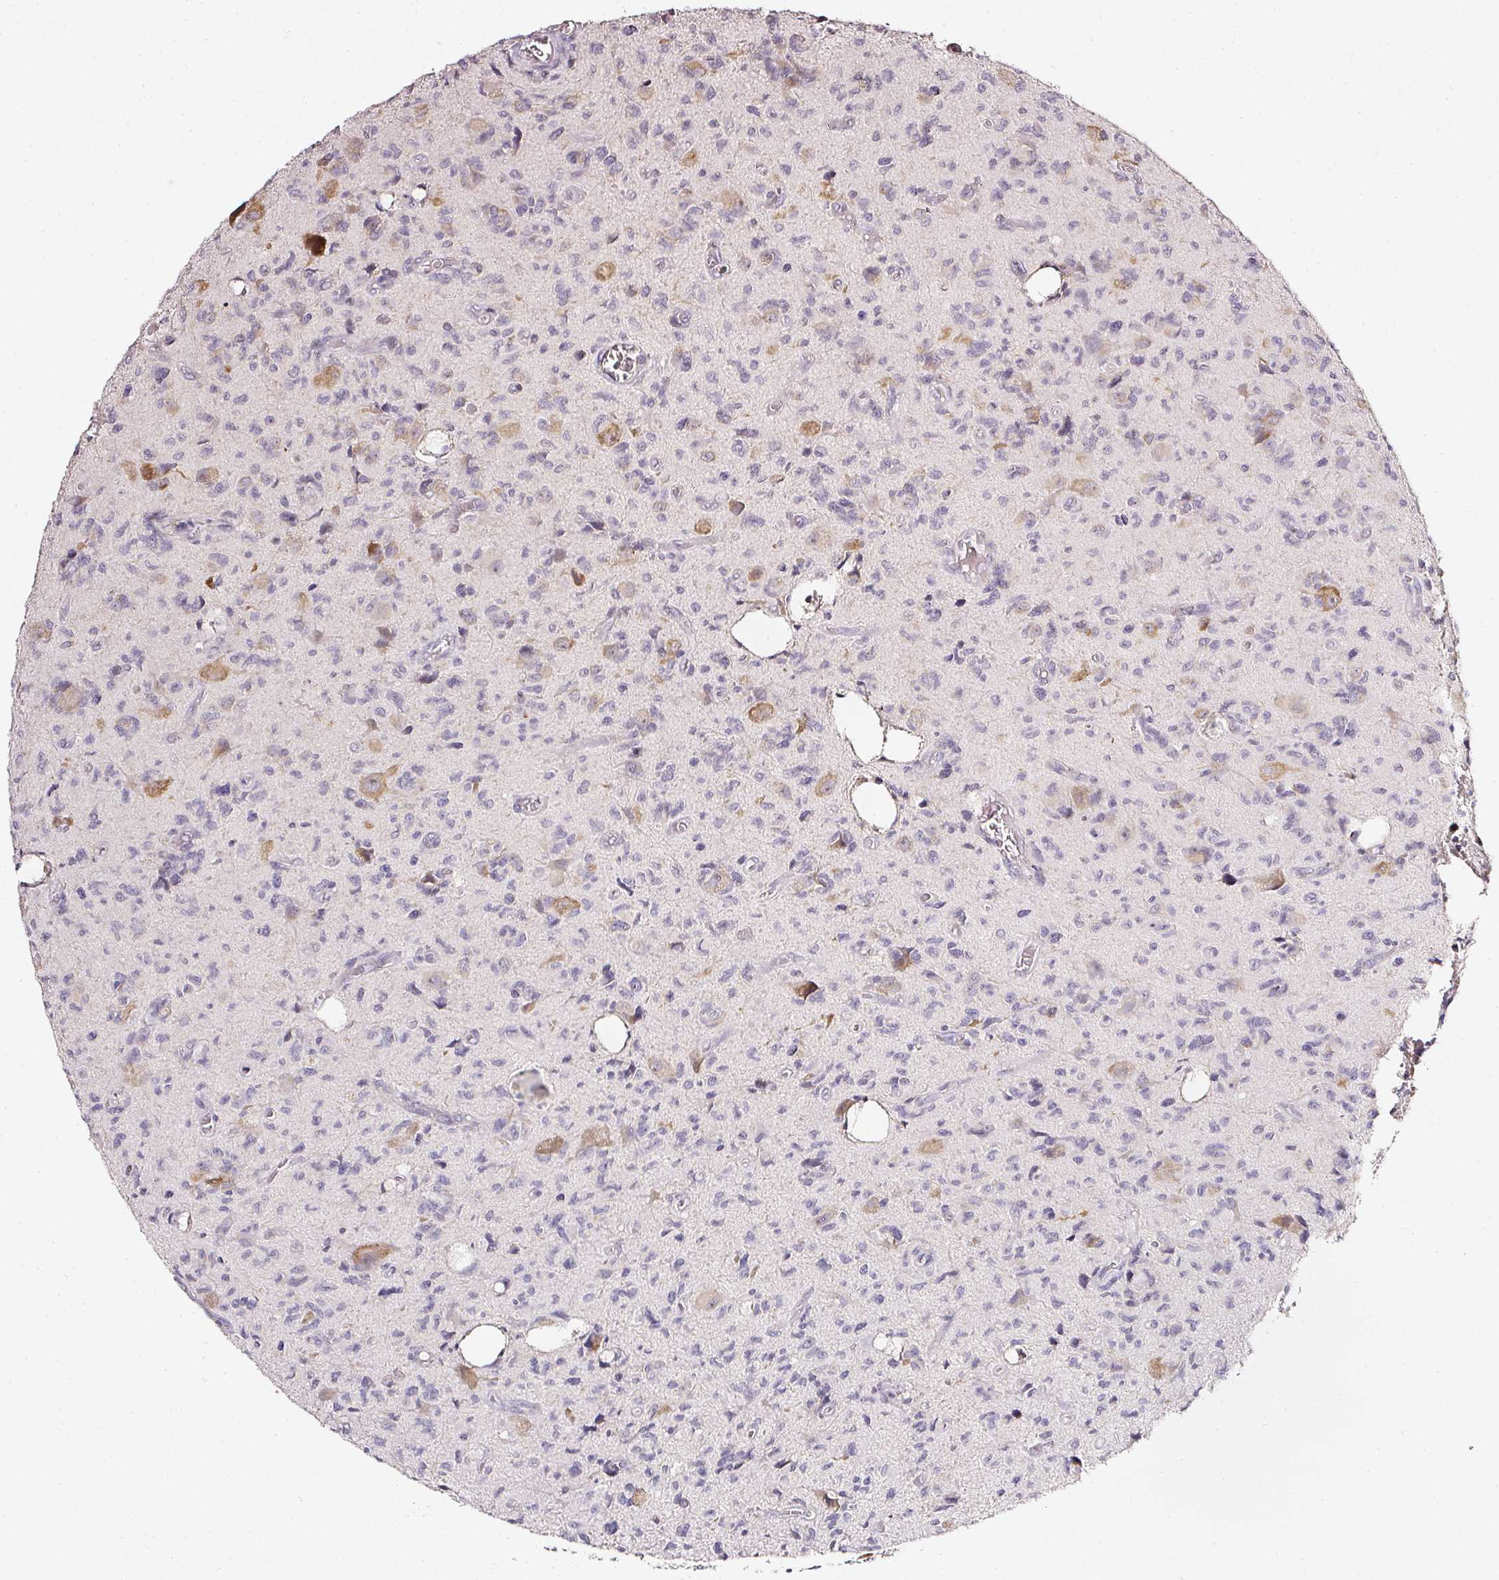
{"staining": {"intensity": "weak", "quantity": "<25%", "location": "cytoplasmic/membranous"}, "tissue": "glioma", "cell_type": "Tumor cells", "image_type": "cancer", "snomed": [{"axis": "morphology", "description": "Glioma, malignant, High grade"}, {"axis": "topography", "description": "Brain"}], "caption": "Tumor cells are negative for protein expression in human malignant glioma (high-grade).", "gene": "NTRK1", "patient": {"sex": "male", "age": 76}}